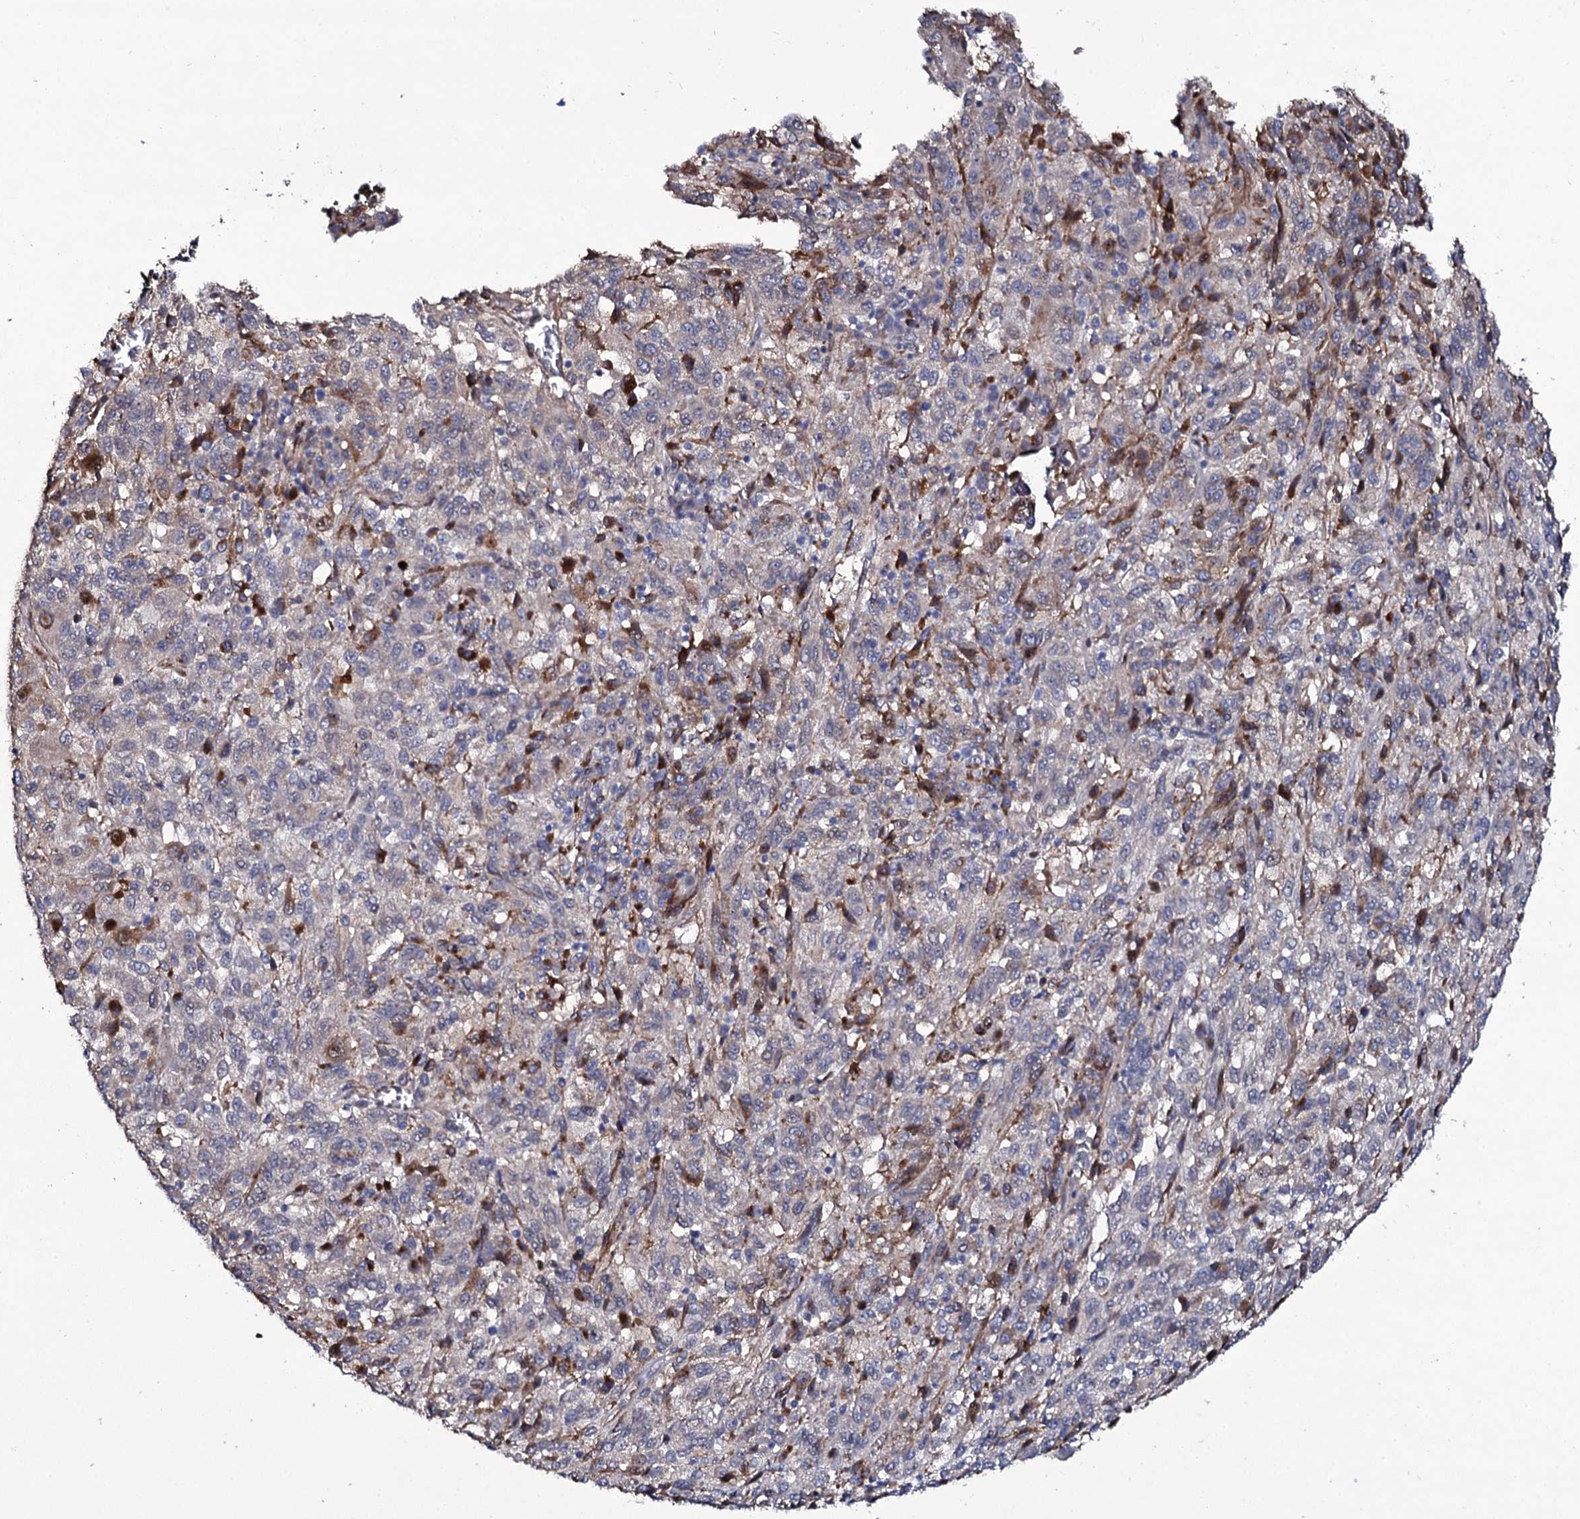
{"staining": {"intensity": "negative", "quantity": "none", "location": "none"}, "tissue": "melanoma", "cell_type": "Tumor cells", "image_type": "cancer", "snomed": [{"axis": "morphology", "description": "Malignant melanoma, Metastatic site"}, {"axis": "topography", "description": "Lung"}], "caption": "An image of human melanoma is negative for staining in tumor cells.", "gene": "TTC23", "patient": {"sex": "male", "age": 64}}